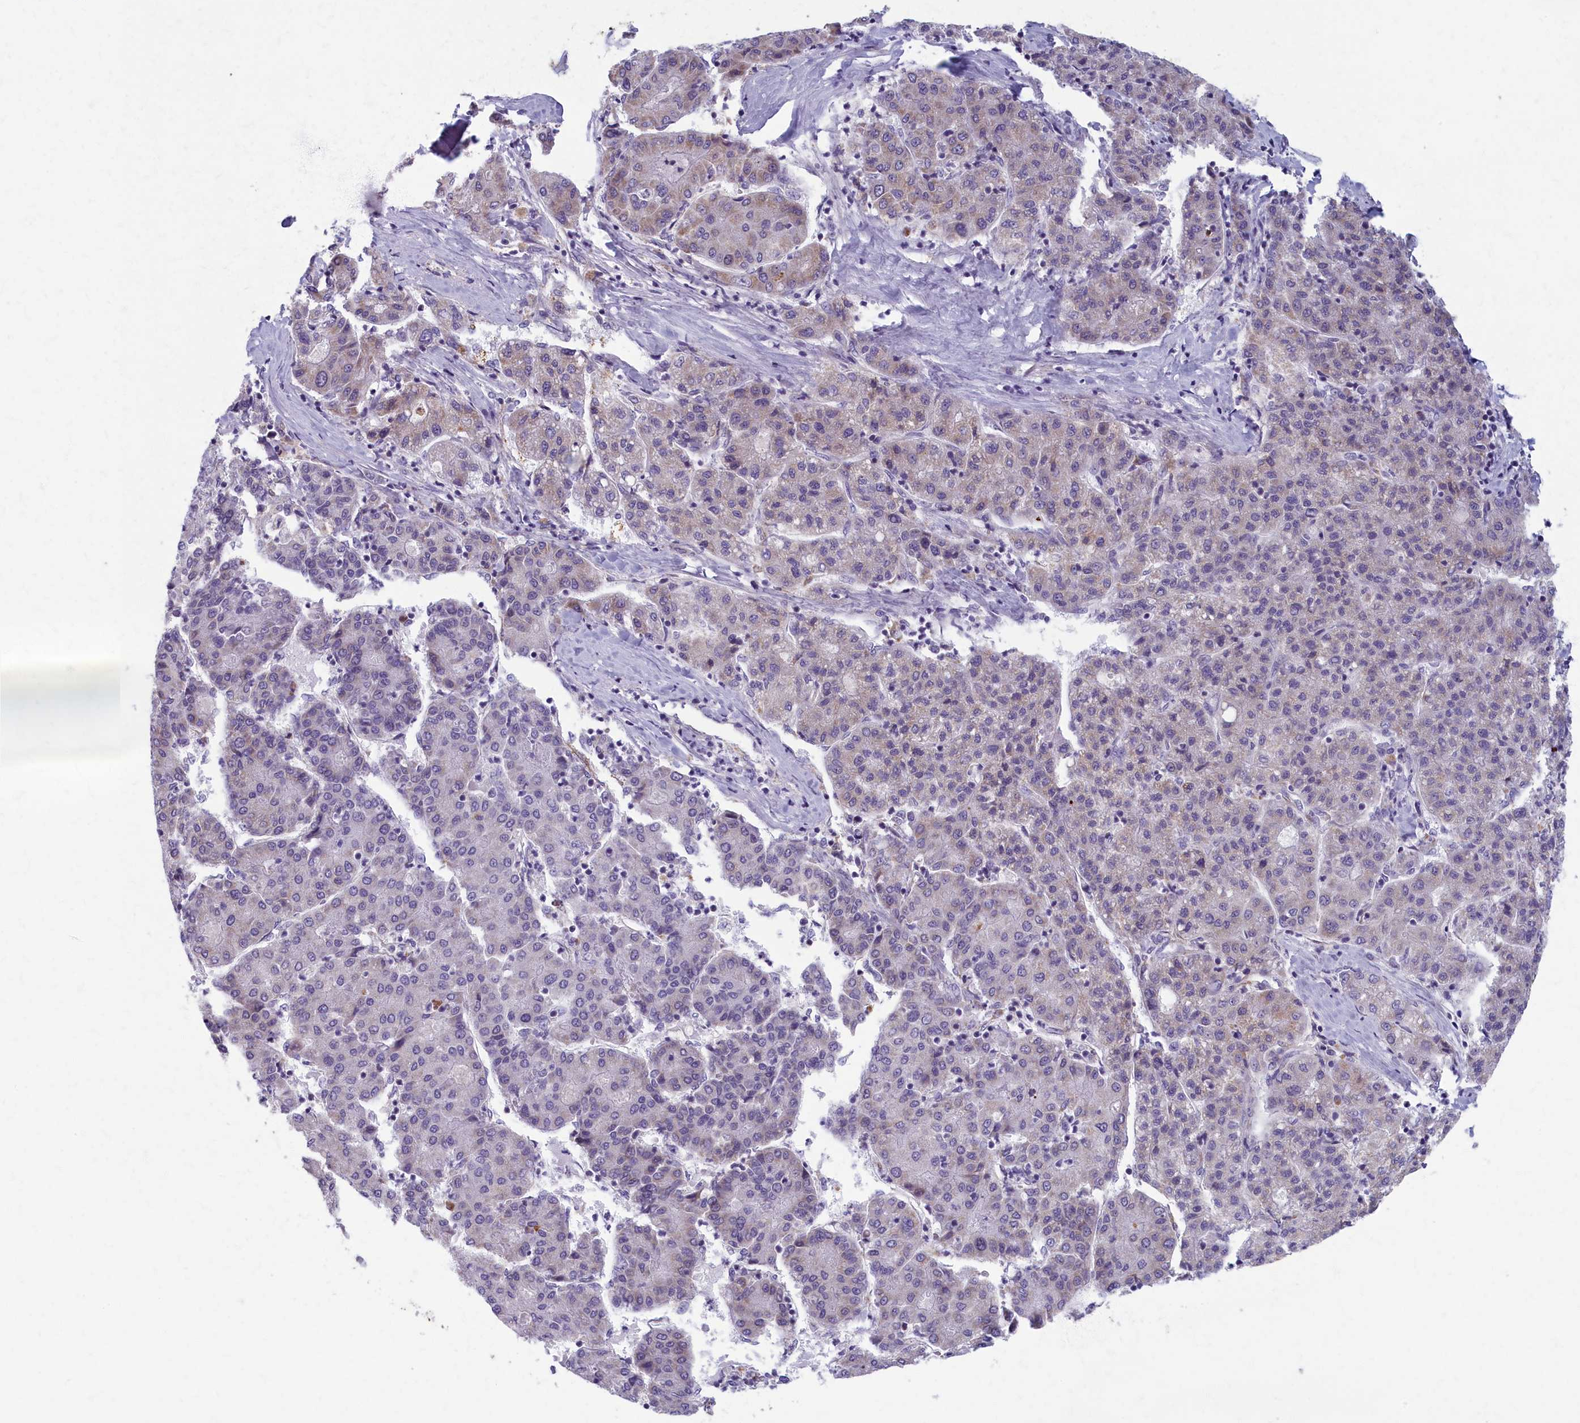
{"staining": {"intensity": "negative", "quantity": "none", "location": "none"}, "tissue": "liver cancer", "cell_type": "Tumor cells", "image_type": "cancer", "snomed": [{"axis": "morphology", "description": "Carcinoma, Hepatocellular, NOS"}, {"axis": "topography", "description": "Liver"}], "caption": "Immunohistochemical staining of human liver hepatocellular carcinoma reveals no significant expression in tumor cells.", "gene": "MRPS25", "patient": {"sex": "male", "age": 65}}